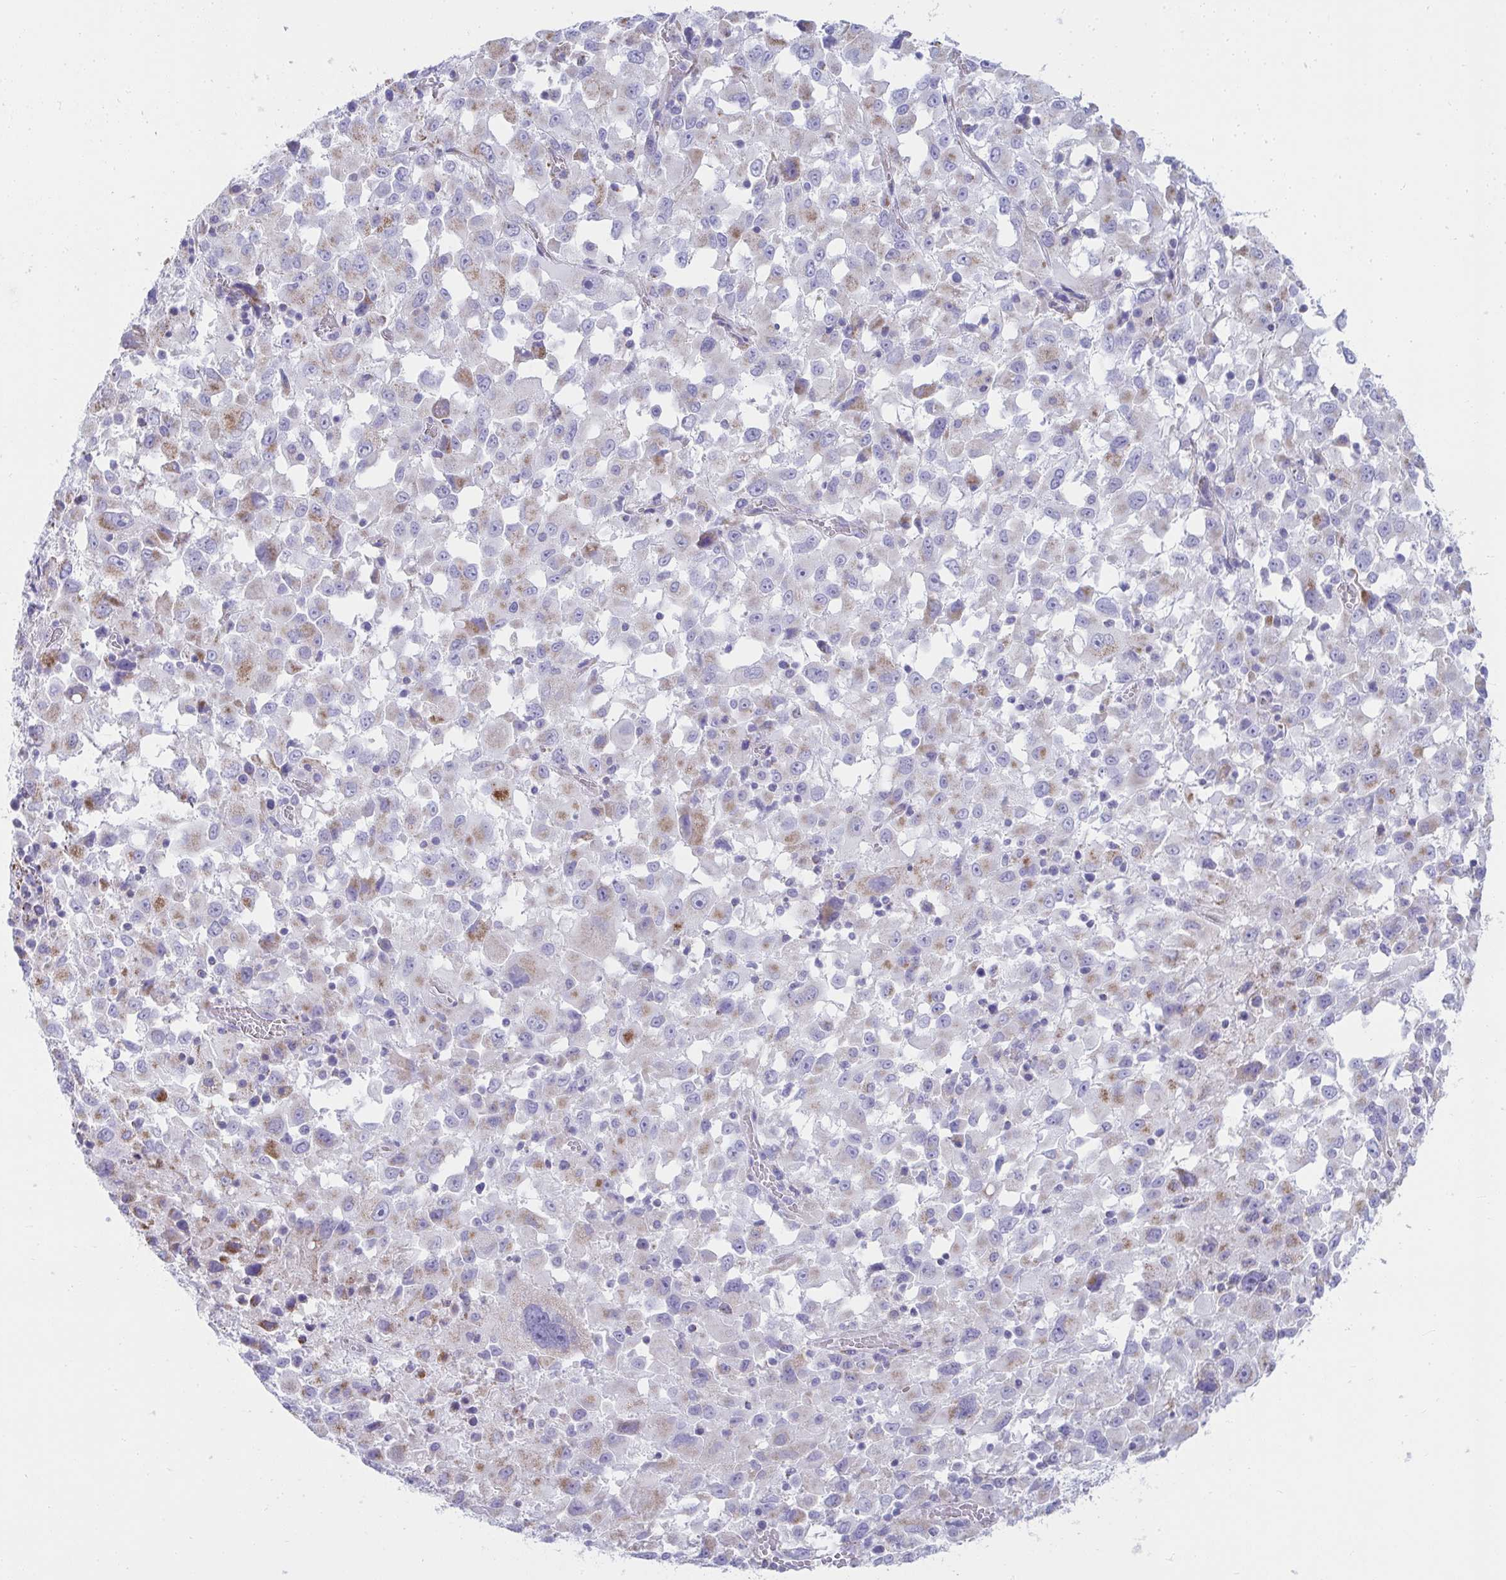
{"staining": {"intensity": "moderate", "quantity": "<25%", "location": "cytoplasmic/membranous"}, "tissue": "melanoma", "cell_type": "Tumor cells", "image_type": "cancer", "snomed": [{"axis": "morphology", "description": "Malignant melanoma, Metastatic site"}, {"axis": "topography", "description": "Soft tissue"}], "caption": "Malignant melanoma (metastatic site) stained with immunohistochemistry (IHC) displays moderate cytoplasmic/membranous staining in approximately <25% of tumor cells.", "gene": "SLC6A1", "patient": {"sex": "male", "age": 50}}